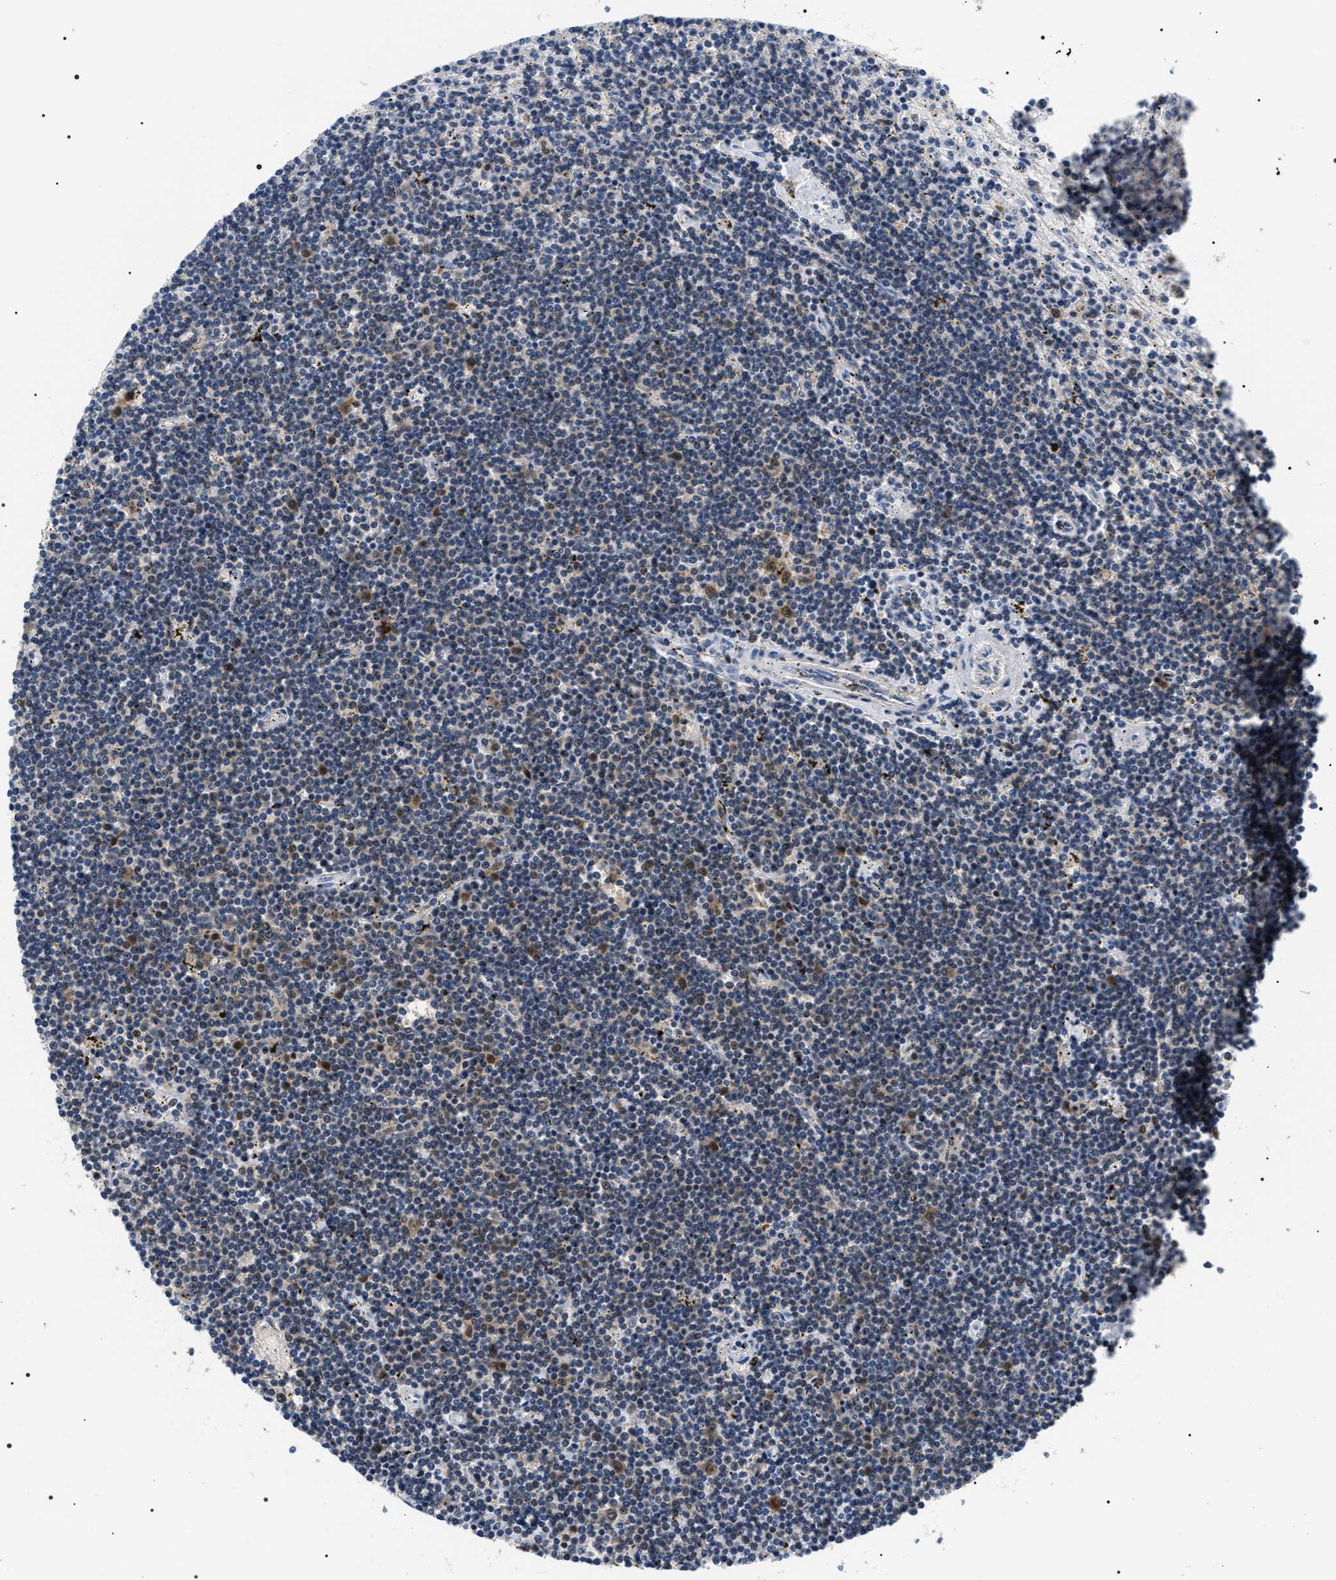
{"staining": {"intensity": "weak", "quantity": "<25%", "location": "cytoplasmic/membranous"}, "tissue": "lymphoma", "cell_type": "Tumor cells", "image_type": "cancer", "snomed": [{"axis": "morphology", "description": "Malignant lymphoma, non-Hodgkin's type, Low grade"}, {"axis": "topography", "description": "Spleen"}], "caption": "Immunohistochemistry (IHC) of low-grade malignant lymphoma, non-Hodgkin's type shows no positivity in tumor cells.", "gene": "BAG2", "patient": {"sex": "male", "age": 76}}